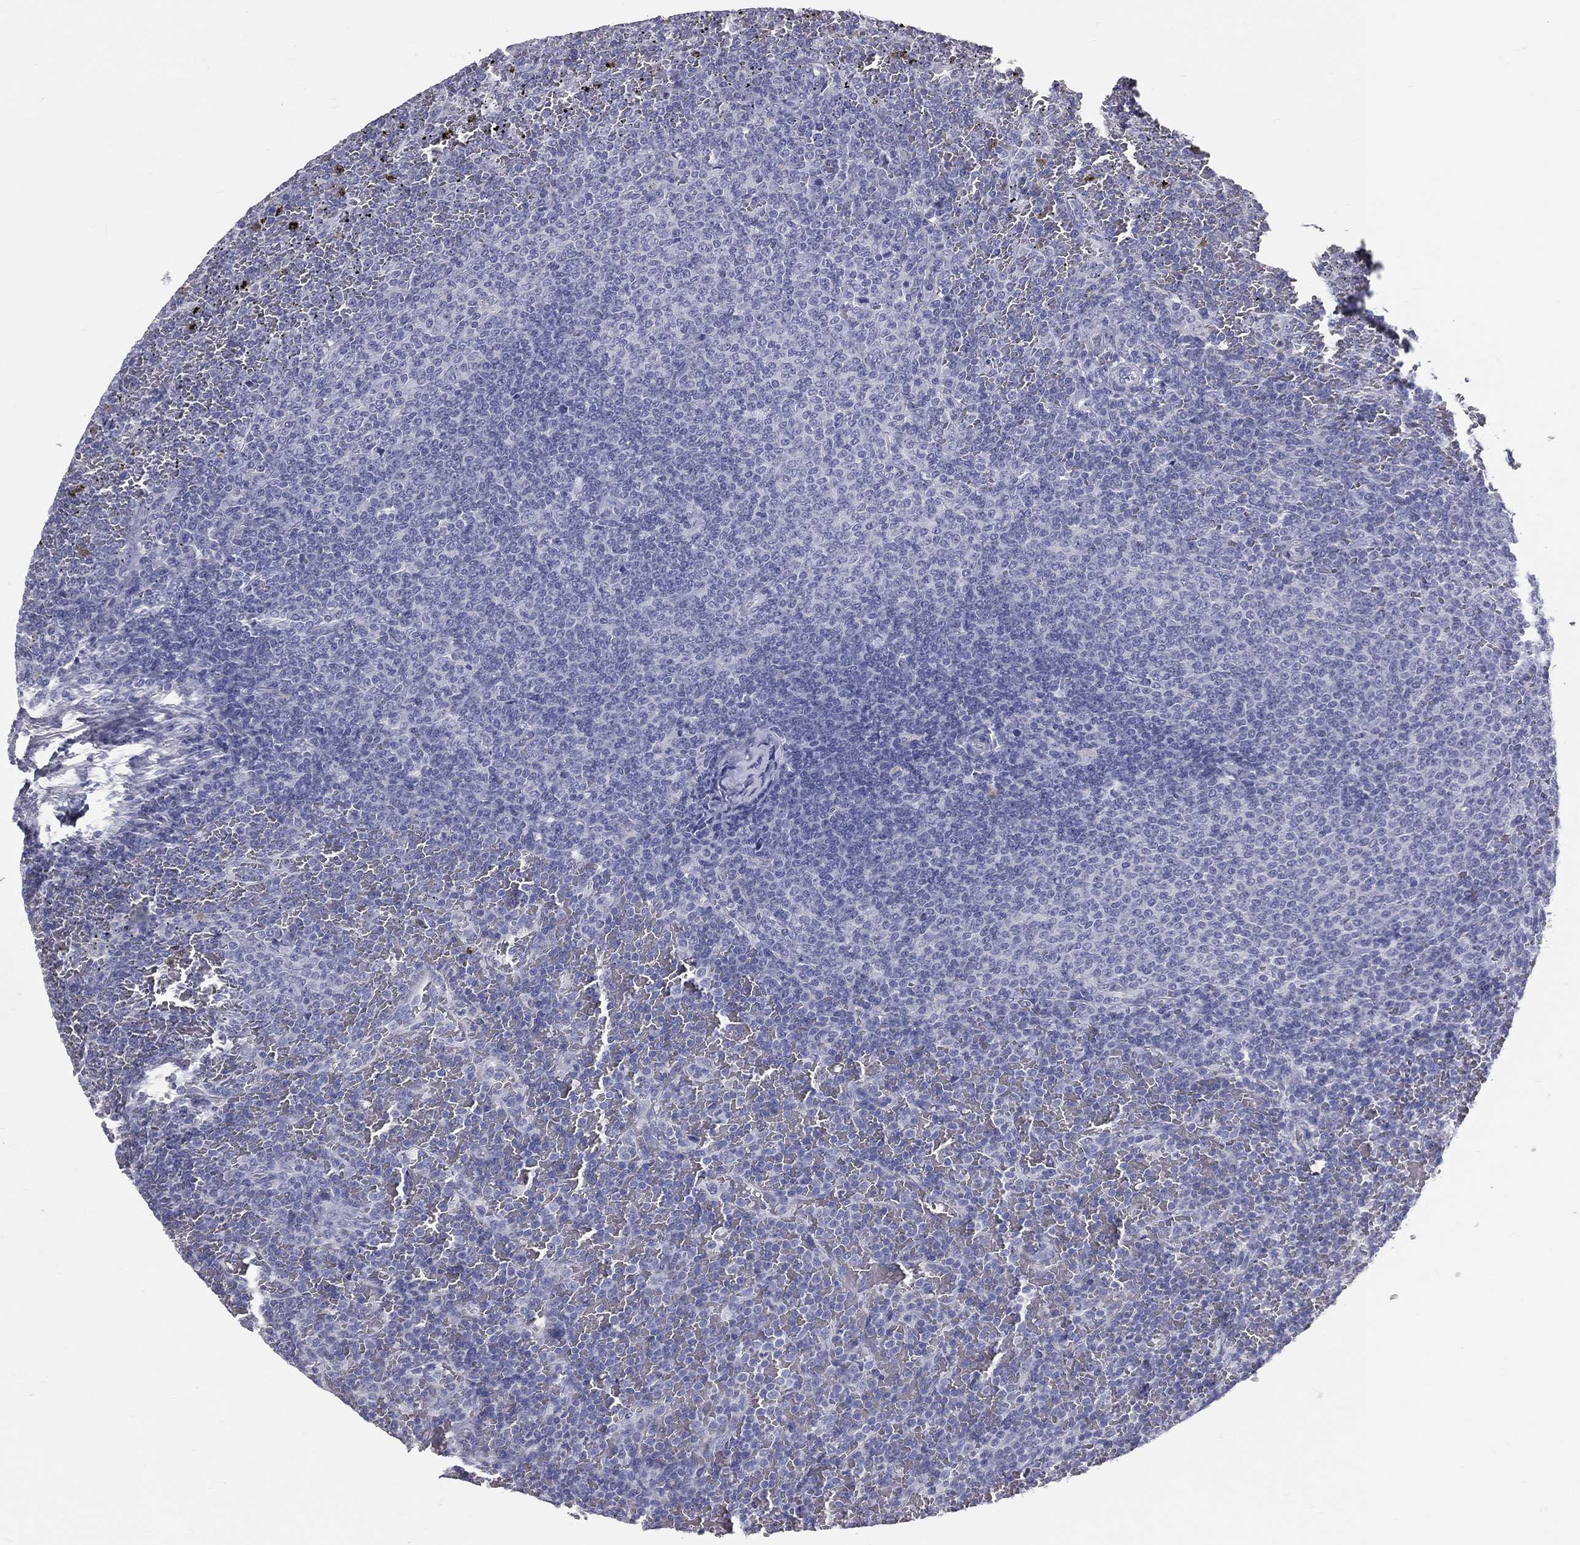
{"staining": {"intensity": "negative", "quantity": "none", "location": "none"}, "tissue": "lymphoma", "cell_type": "Tumor cells", "image_type": "cancer", "snomed": [{"axis": "morphology", "description": "Malignant lymphoma, non-Hodgkin's type, Low grade"}, {"axis": "topography", "description": "Spleen"}], "caption": "Human lymphoma stained for a protein using immunohistochemistry exhibits no positivity in tumor cells.", "gene": "TFPI2", "patient": {"sex": "female", "age": 77}}